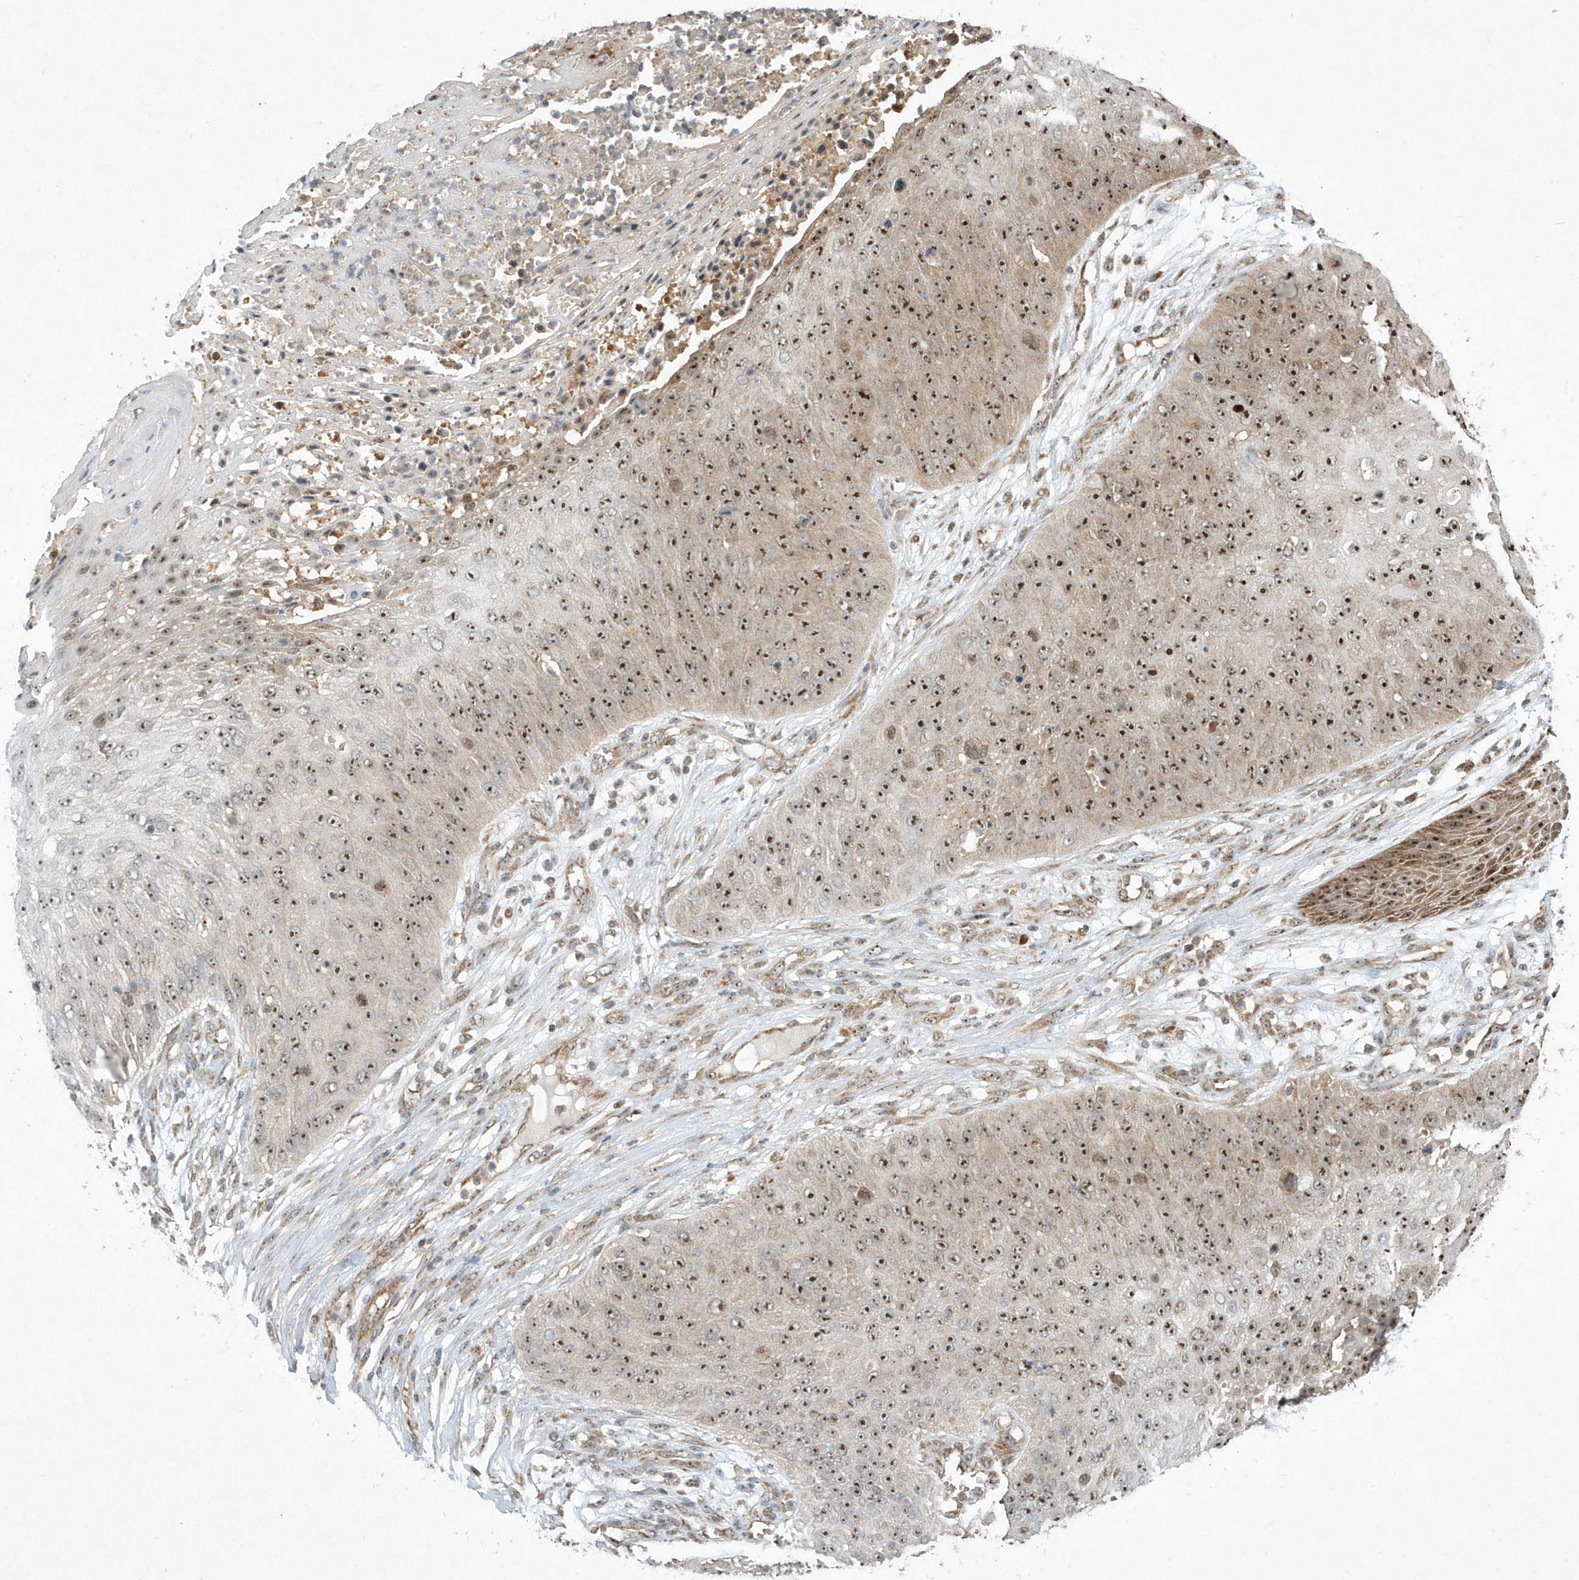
{"staining": {"intensity": "strong", "quantity": "25%-75%", "location": "nuclear"}, "tissue": "skin cancer", "cell_type": "Tumor cells", "image_type": "cancer", "snomed": [{"axis": "morphology", "description": "Squamous cell carcinoma, NOS"}, {"axis": "topography", "description": "Skin"}], "caption": "The immunohistochemical stain shows strong nuclear expression in tumor cells of skin cancer tissue.", "gene": "ABCB9", "patient": {"sex": "female", "age": 80}}